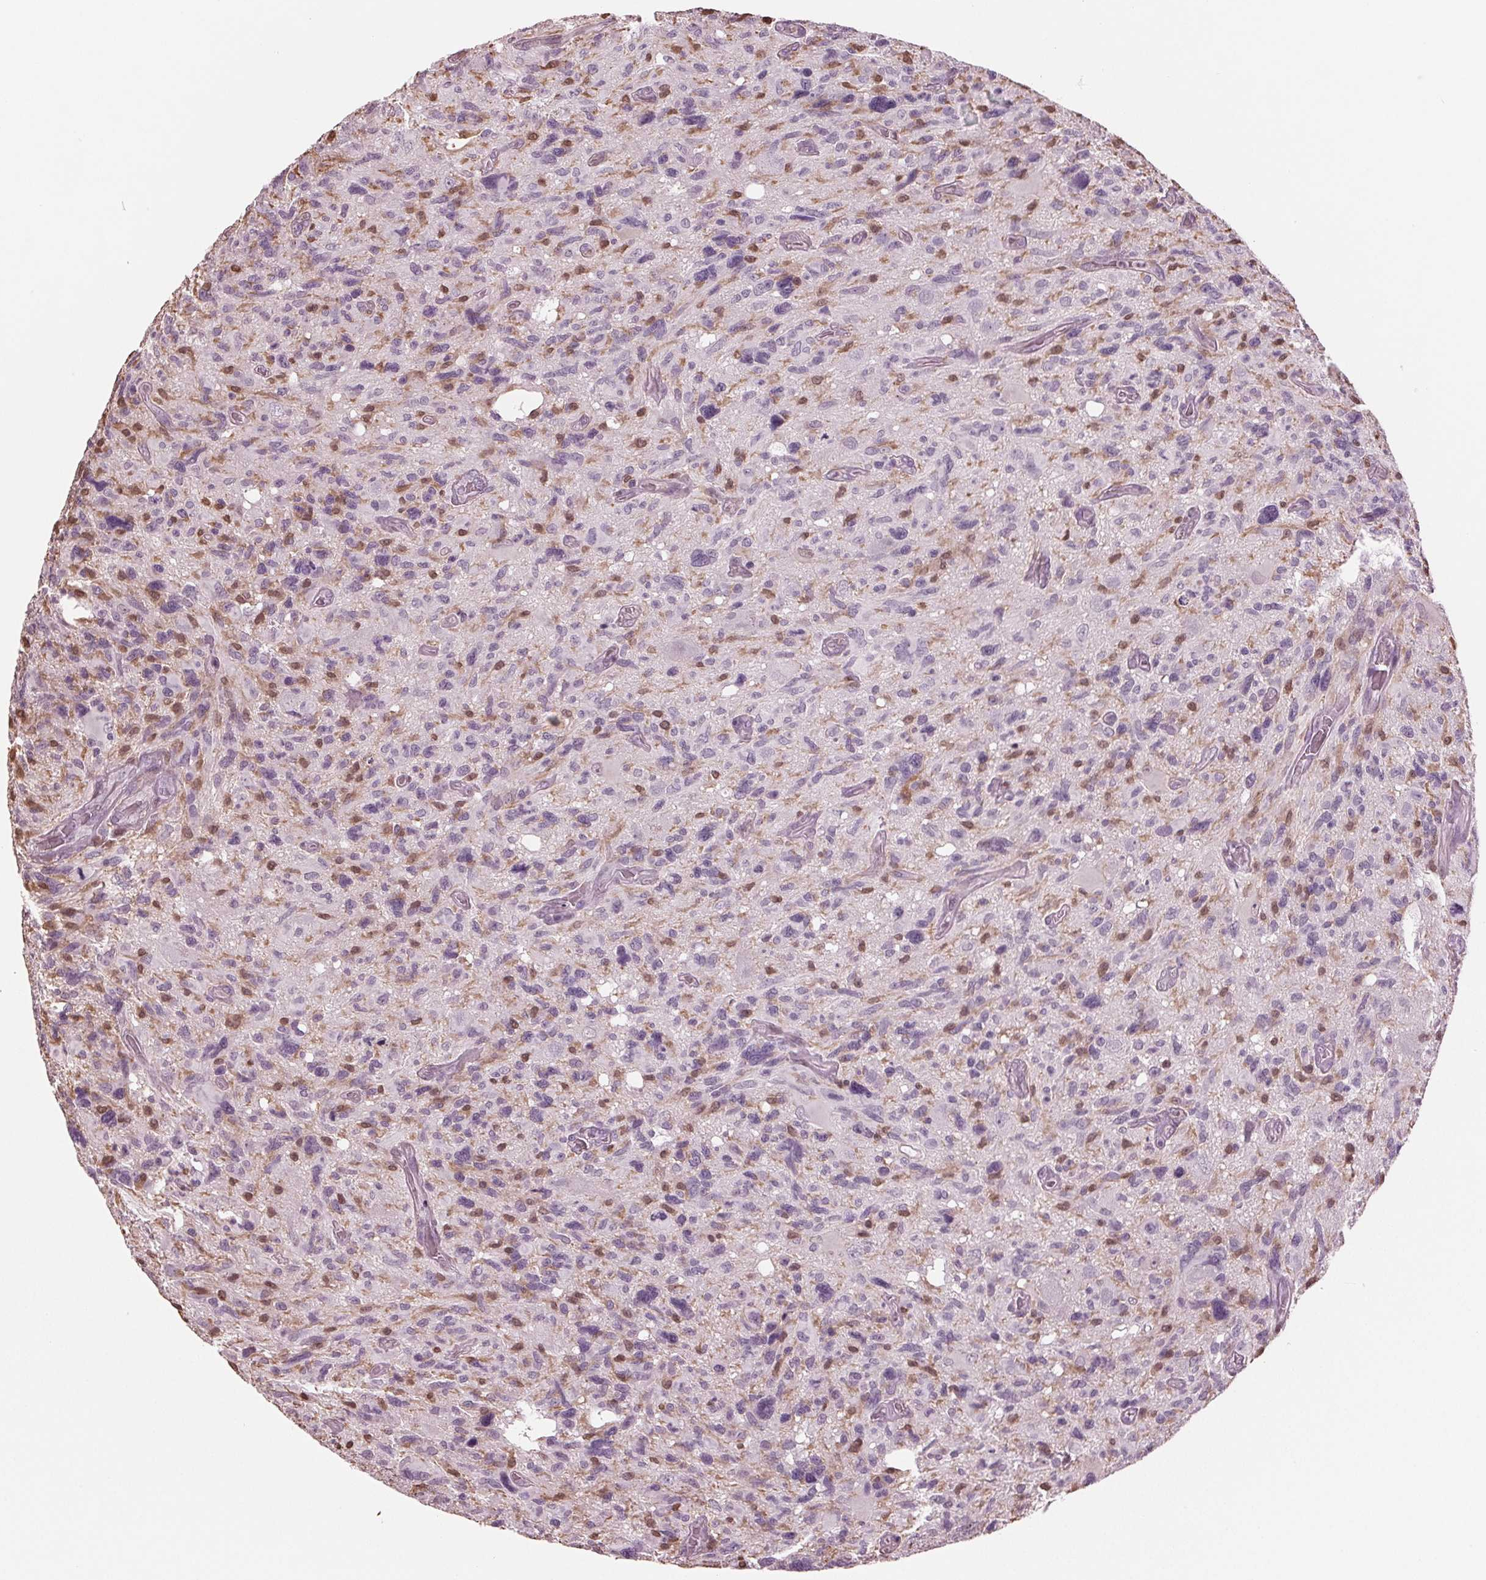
{"staining": {"intensity": "negative", "quantity": "none", "location": "none"}, "tissue": "glioma", "cell_type": "Tumor cells", "image_type": "cancer", "snomed": [{"axis": "morphology", "description": "Glioma, malignant, High grade"}, {"axis": "topography", "description": "Brain"}], "caption": "DAB (3,3'-diaminobenzidine) immunohistochemical staining of human glioma demonstrates no significant staining in tumor cells.", "gene": "BTLA", "patient": {"sex": "male", "age": 49}}